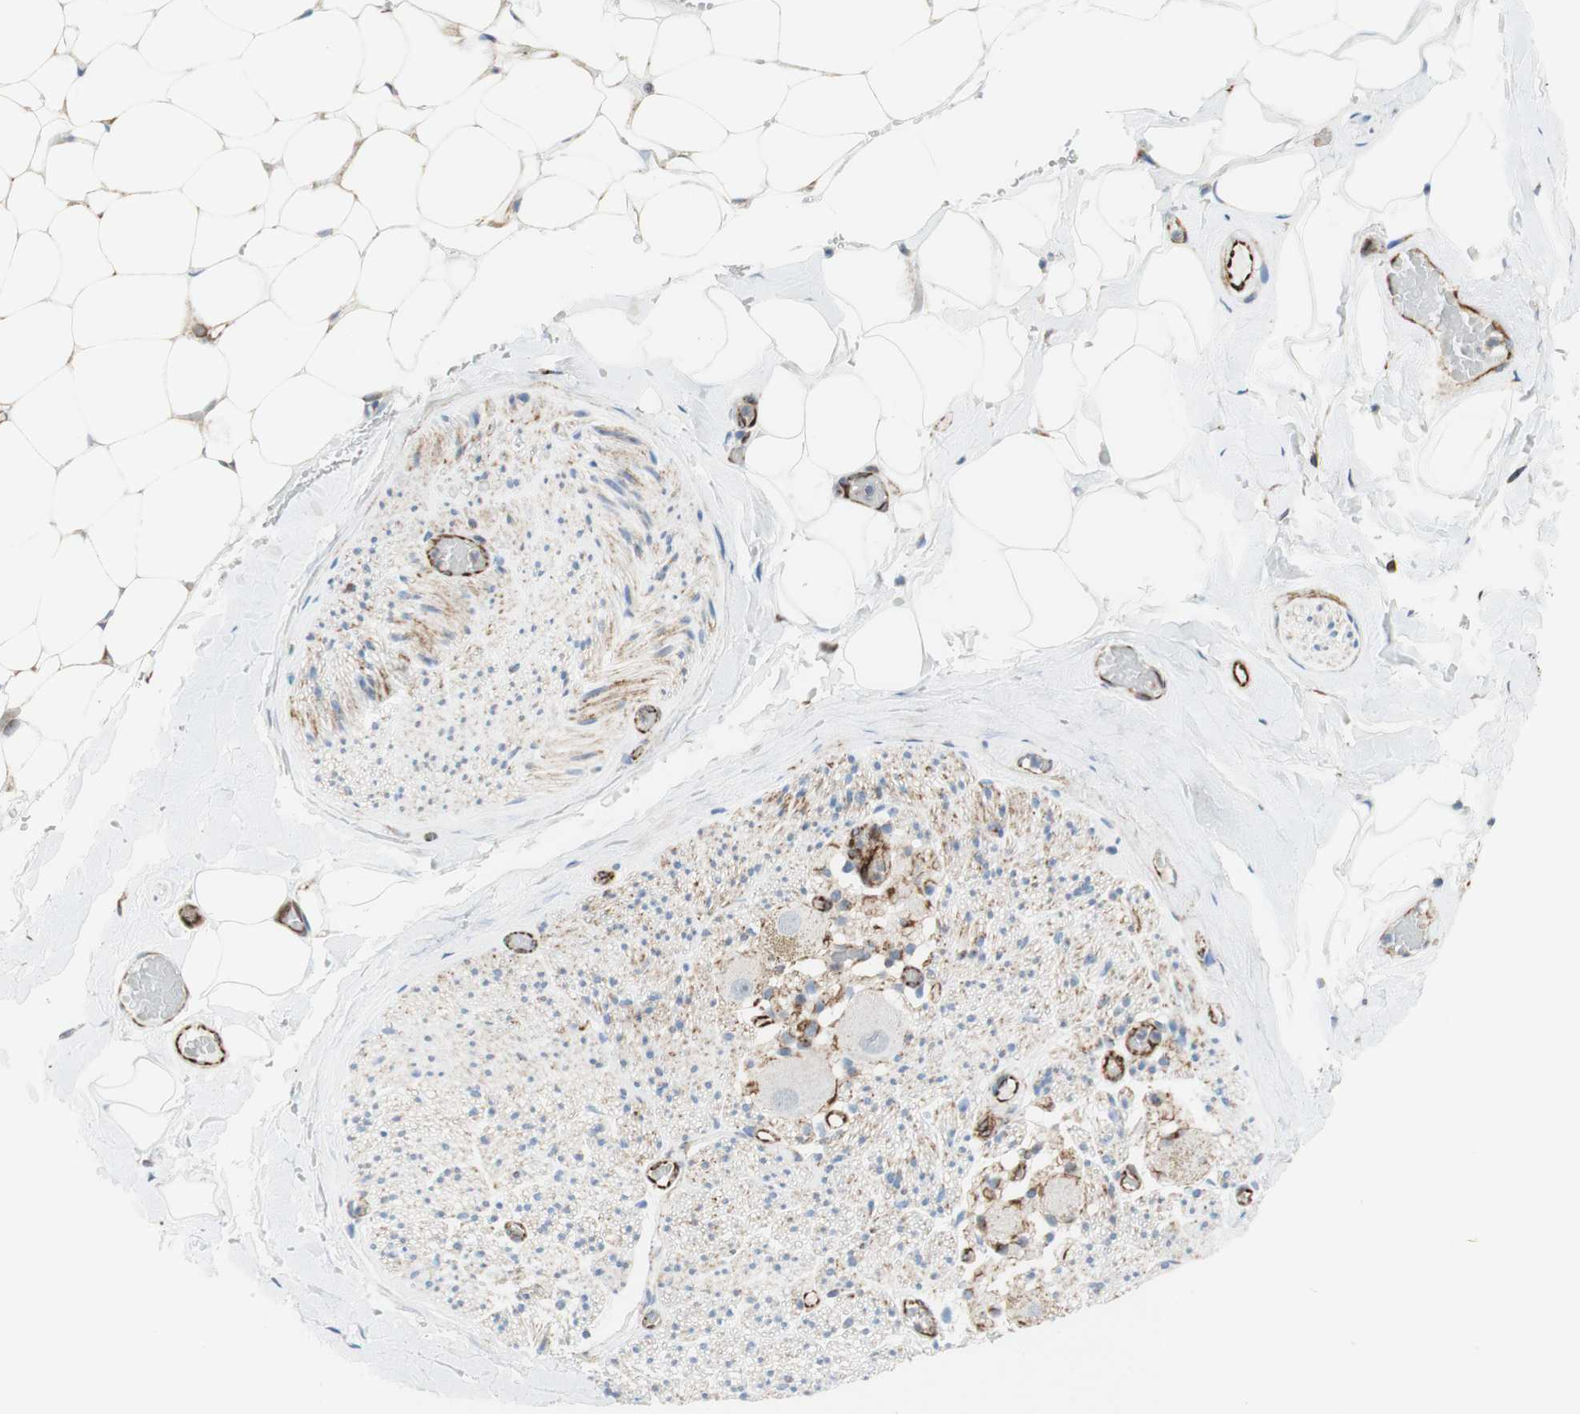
{"staining": {"intensity": "weak", "quantity": ">75%", "location": "cytoplasmic/membranous"}, "tissue": "adipose tissue", "cell_type": "Adipocytes", "image_type": "normal", "snomed": [{"axis": "morphology", "description": "Normal tissue, NOS"}, {"axis": "topography", "description": "Peripheral nerve tissue"}], "caption": "Immunohistochemical staining of normal adipose tissue demonstrates weak cytoplasmic/membranous protein staining in about >75% of adipocytes.", "gene": "POU2AF1", "patient": {"sex": "male", "age": 70}}